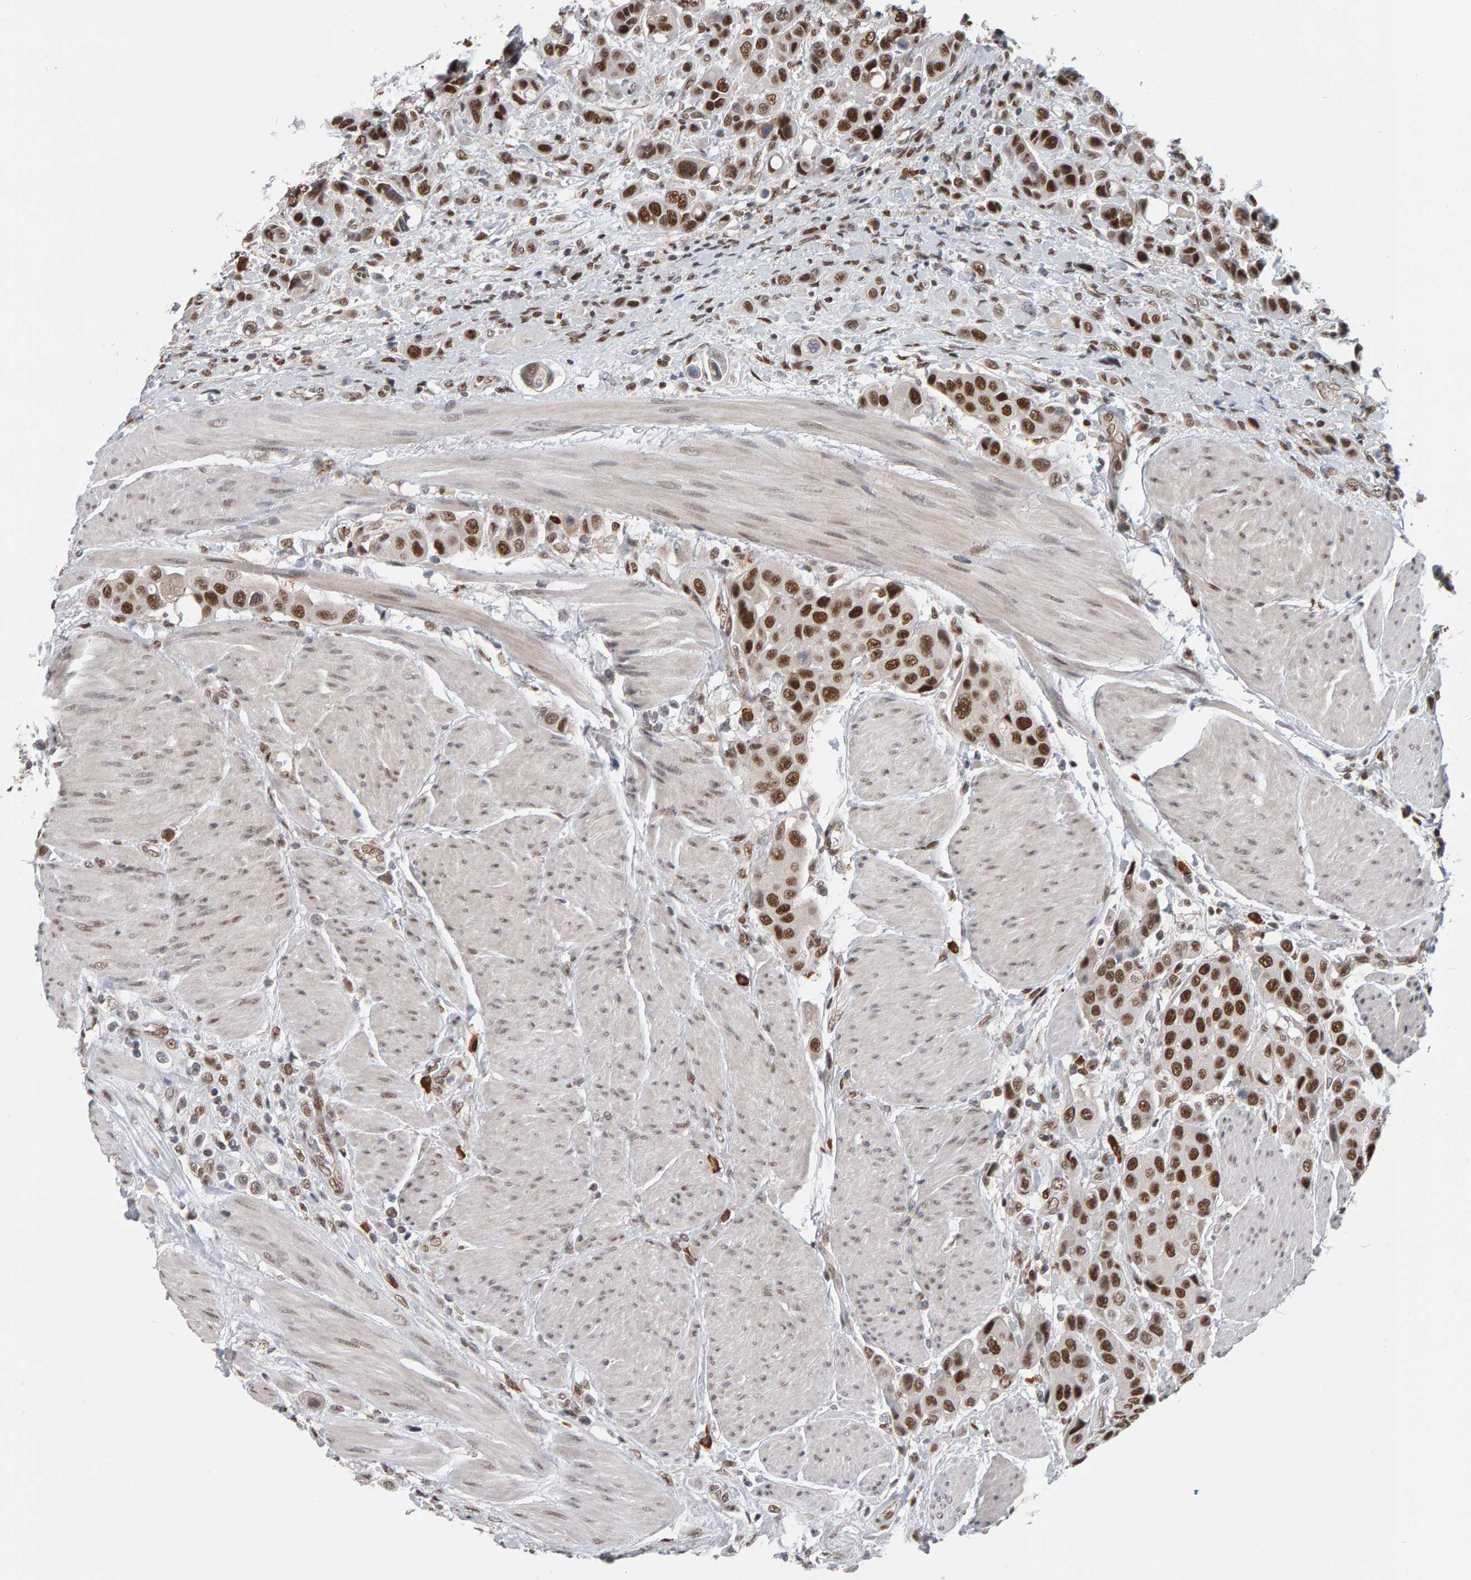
{"staining": {"intensity": "strong", "quantity": ">75%", "location": "nuclear"}, "tissue": "urothelial cancer", "cell_type": "Tumor cells", "image_type": "cancer", "snomed": [{"axis": "morphology", "description": "Urothelial carcinoma, High grade"}, {"axis": "topography", "description": "Urinary bladder"}], "caption": "High-magnification brightfield microscopy of high-grade urothelial carcinoma stained with DAB (3,3'-diaminobenzidine) (brown) and counterstained with hematoxylin (blue). tumor cells exhibit strong nuclear staining is identified in about>75% of cells. (DAB = brown stain, brightfield microscopy at high magnification).", "gene": "ATF7IP", "patient": {"sex": "male", "age": 50}}